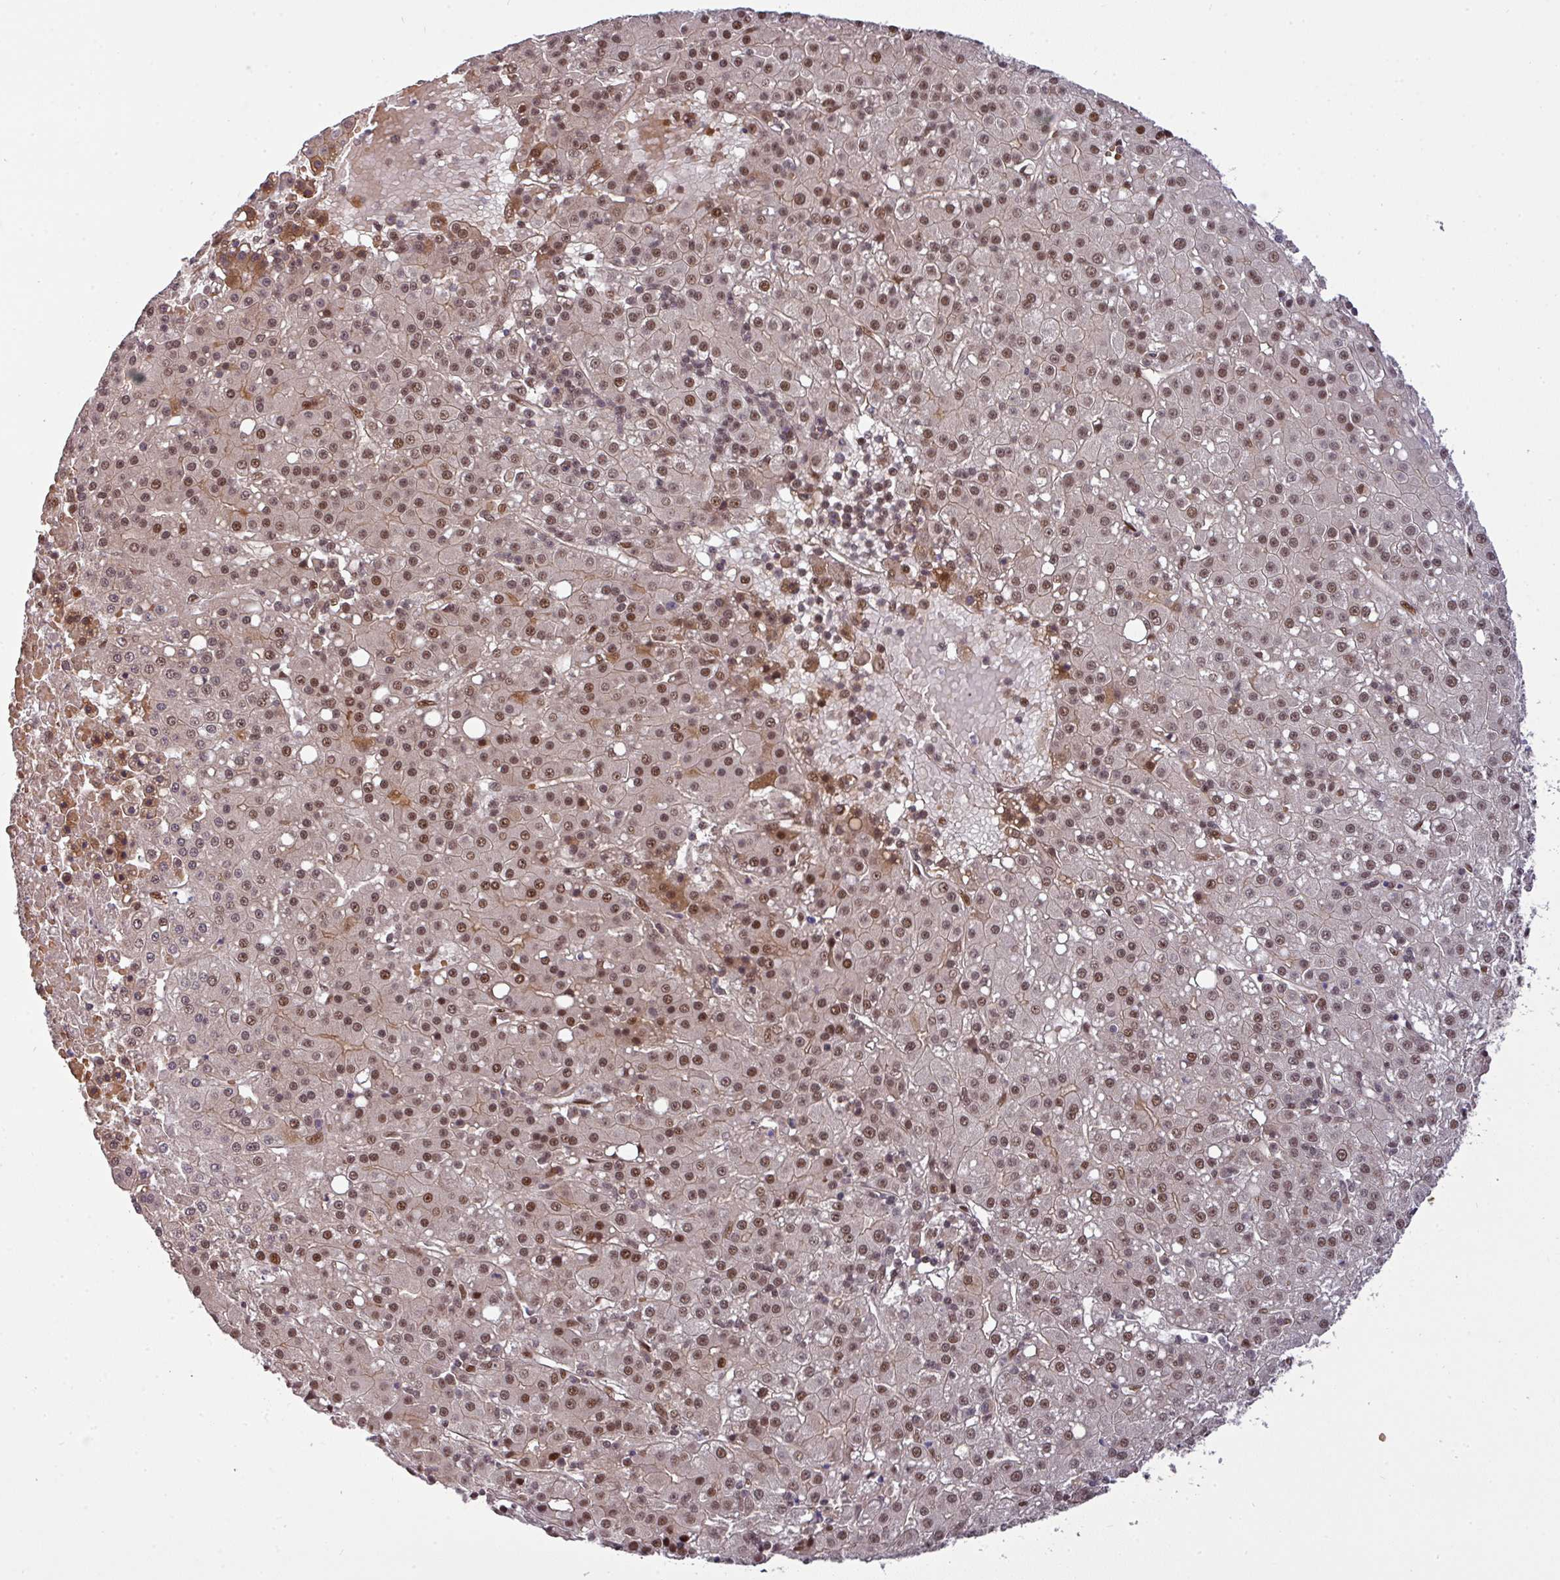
{"staining": {"intensity": "moderate", "quantity": ">75%", "location": "nuclear"}, "tissue": "liver cancer", "cell_type": "Tumor cells", "image_type": "cancer", "snomed": [{"axis": "morphology", "description": "Carcinoma, Hepatocellular, NOS"}, {"axis": "topography", "description": "Liver"}], "caption": "This image displays IHC staining of liver cancer (hepatocellular carcinoma), with medium moderate nuclear positivity in about >75% of tumor cells.", "gene": "CIC", "patient": {"sex": "male", "age": 76}}